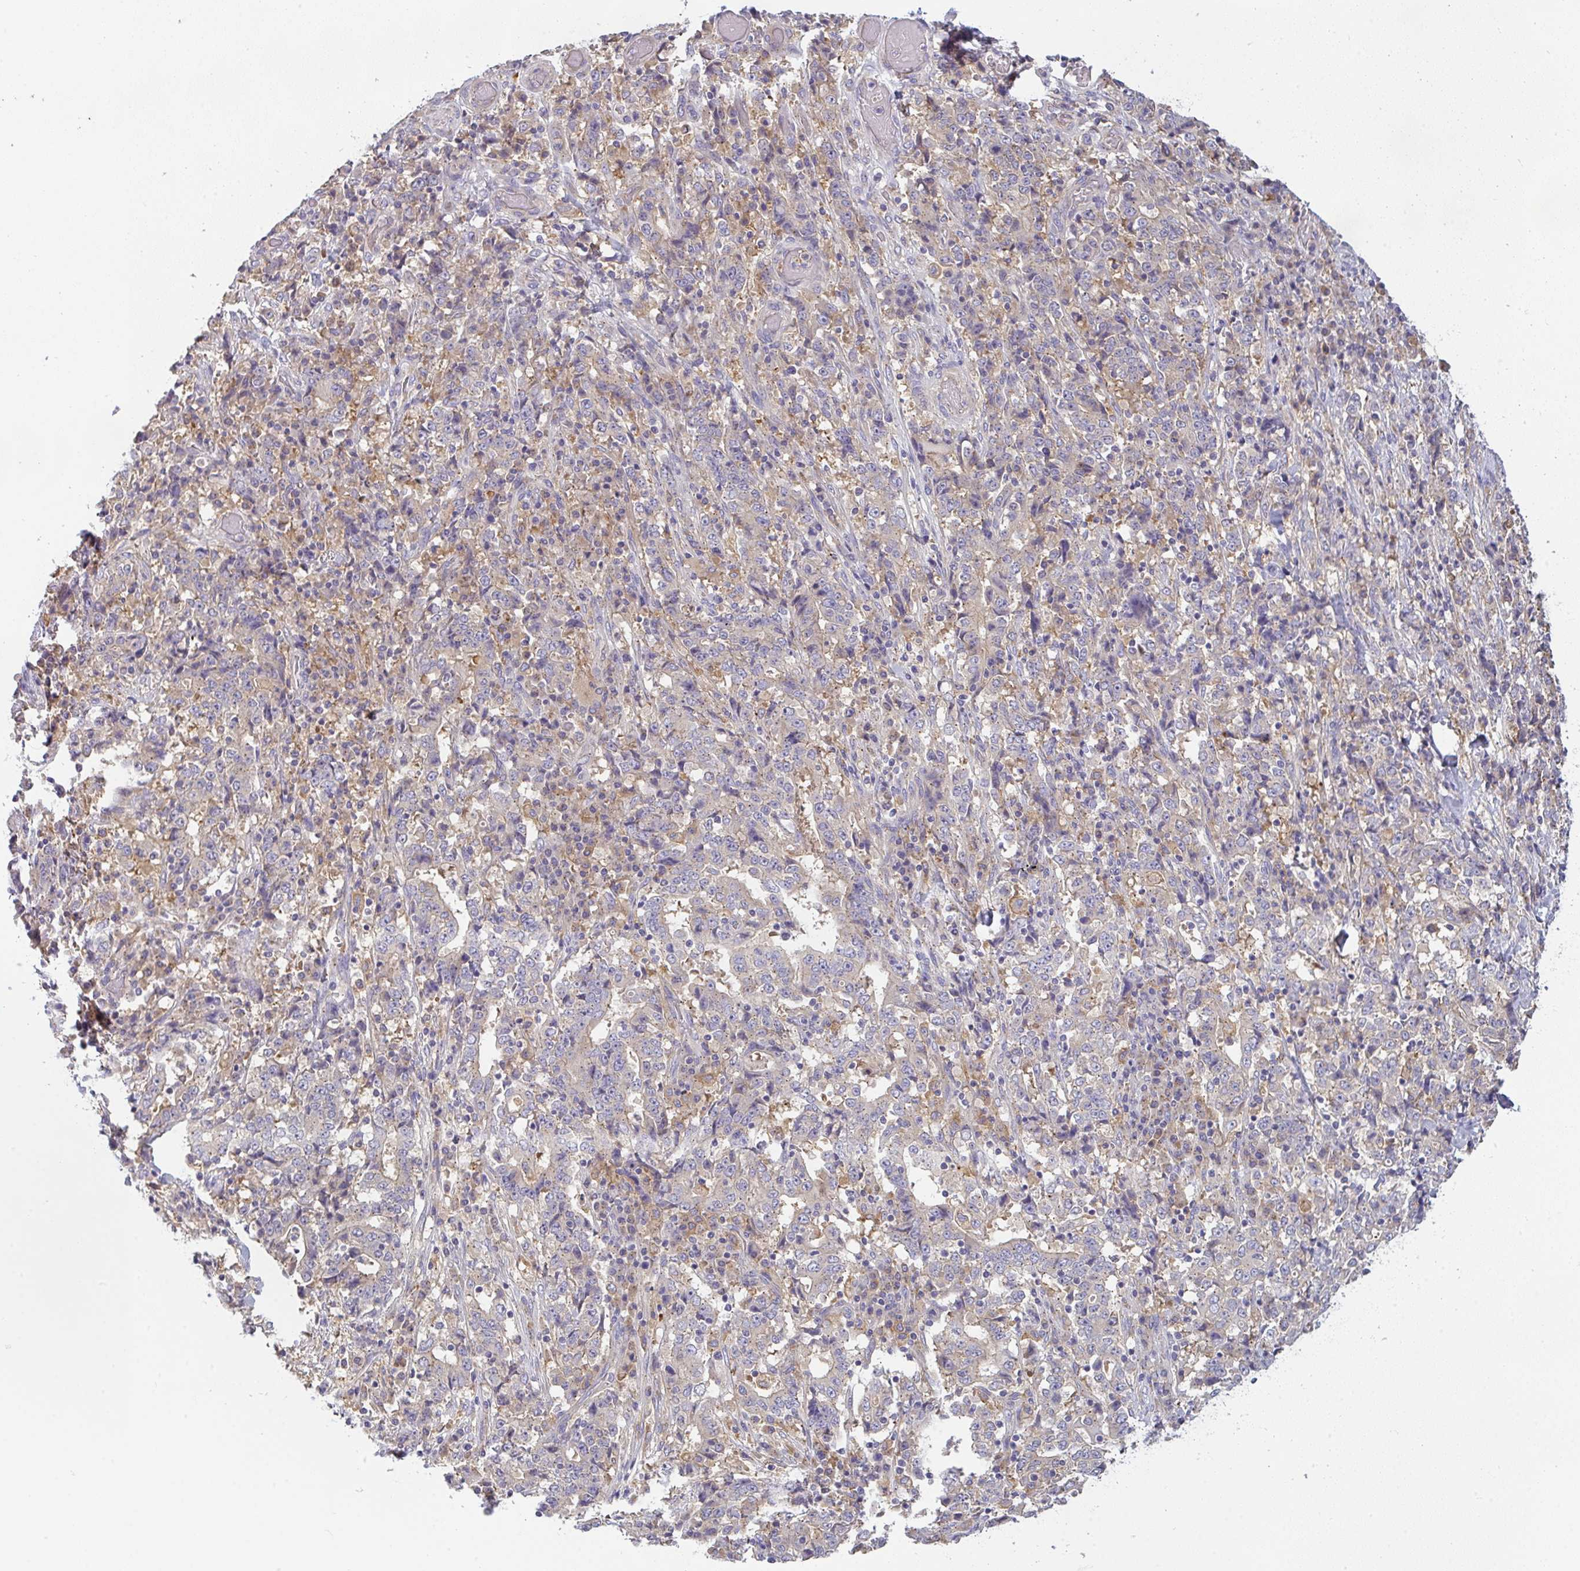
{"staining": {"intensity": "negative", "quantity": "none", "location": "none"}, "tissue": "stomach cancer", "cell_type": "Tumor cells", "image_type": "cancer", "snomed": [{"axis": "morphology", "description": "Normal tissue, NOS"}, {"axis": "morphology", "description": "Adenocarcinoma, NOS"}, {"axis": "topography", "description": "Stomach, upper"}, {"axis": "topography", "description": "Stomach"}], "caption": "The histopathology image displays no significant expression in tumor cells of stomach adenocarcinoma. (DAB IHC, high magnification).", "gene": "SNX5", "patient": {"sex": "male", "age": 59}}